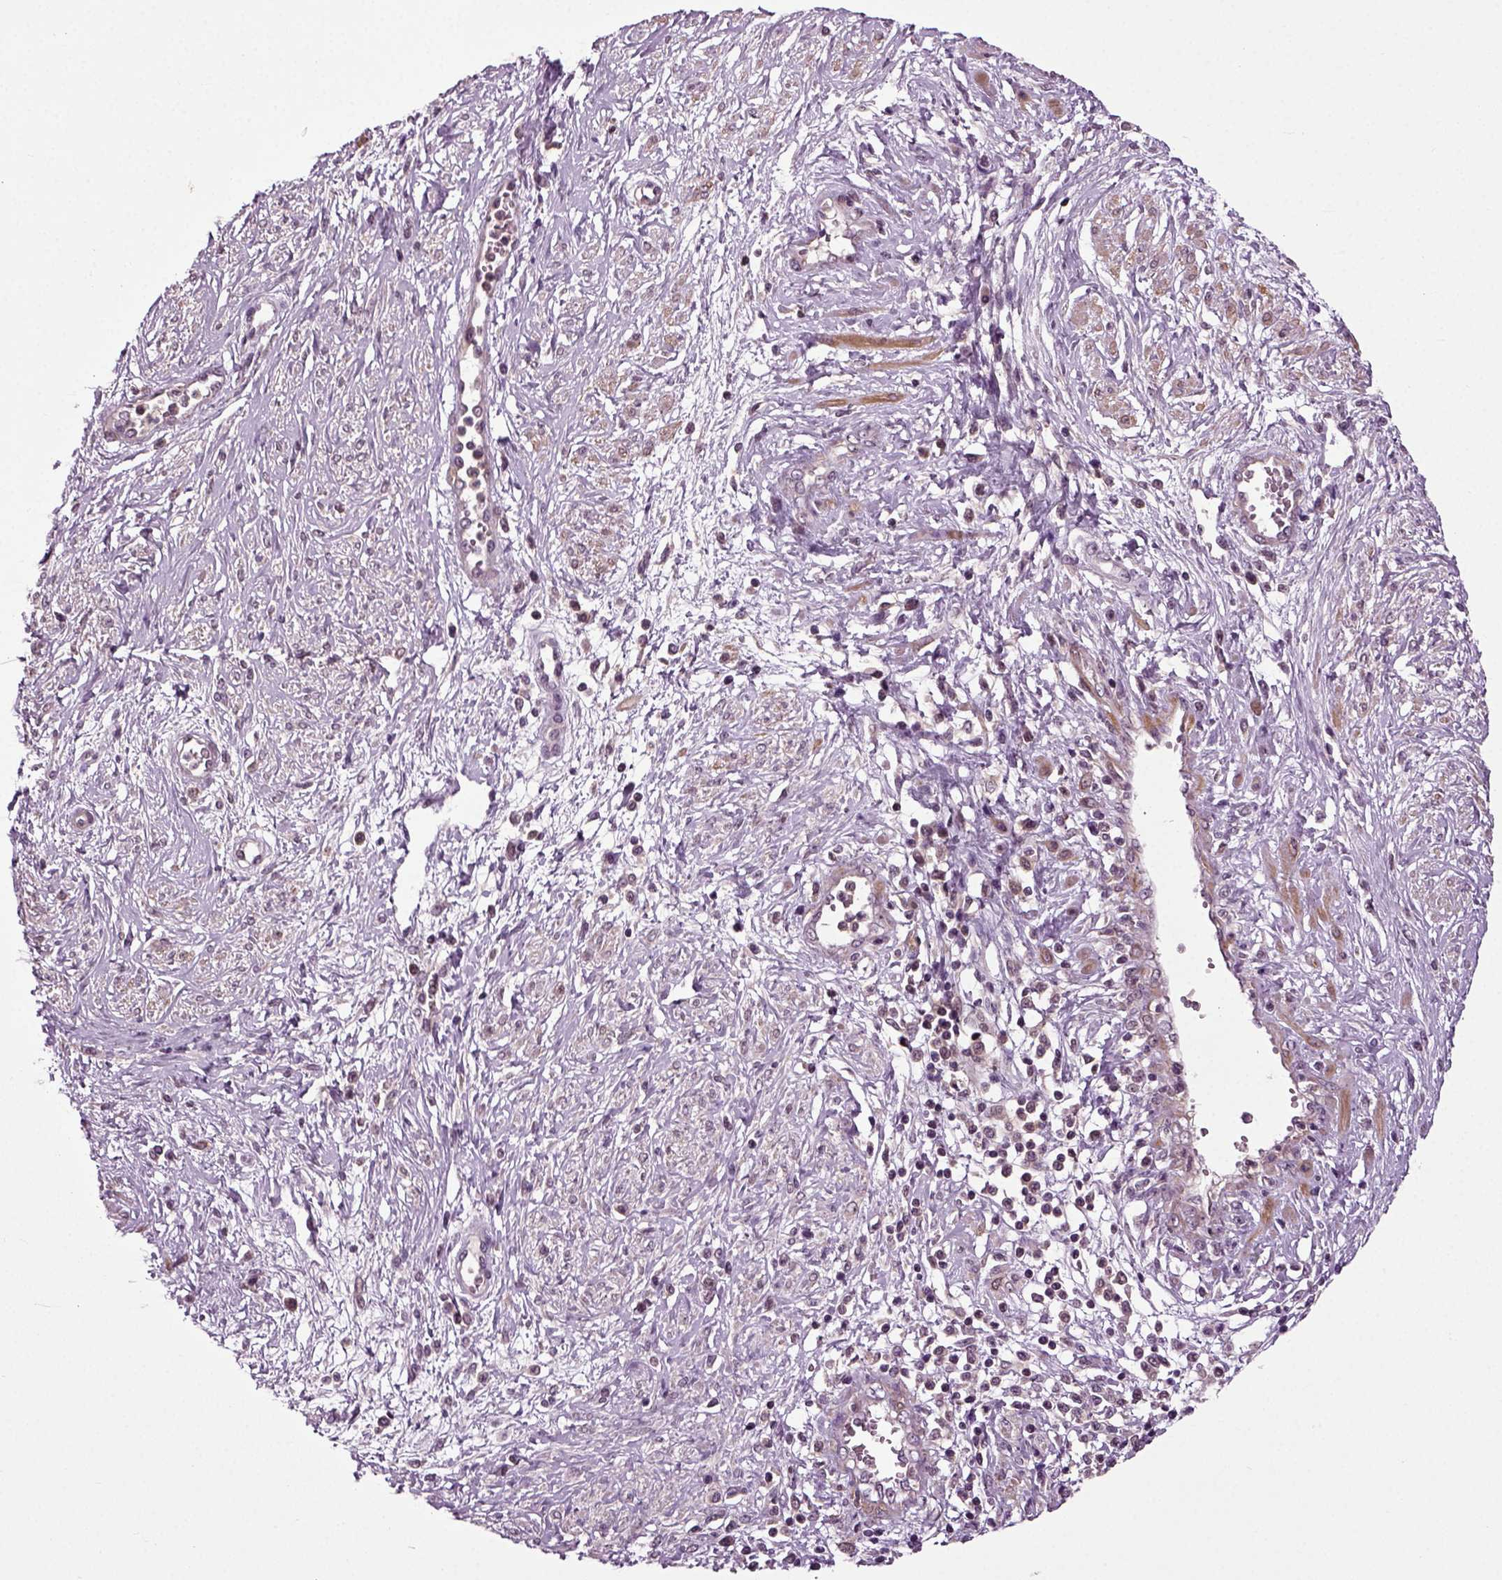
{"staining": {"intensity": "negative", "quantity": "none", "location": "none"}, "tissue": "cervical cancer", "cell_type": "Tumor cells", "image_type": "cancer", "snomed": [{"axis": "morphology", "description": "Squamous cell carcinoma, NOS"}, {"axis": "topography", "description": "Cervix"}], "caption": "The IHC histopathology image has no significant positivity in tumor cells of squamous cell carcinoma (cervical) tissue.", "gene": "KNSTRN", "patient": {"sex": "female", "age": 34}}